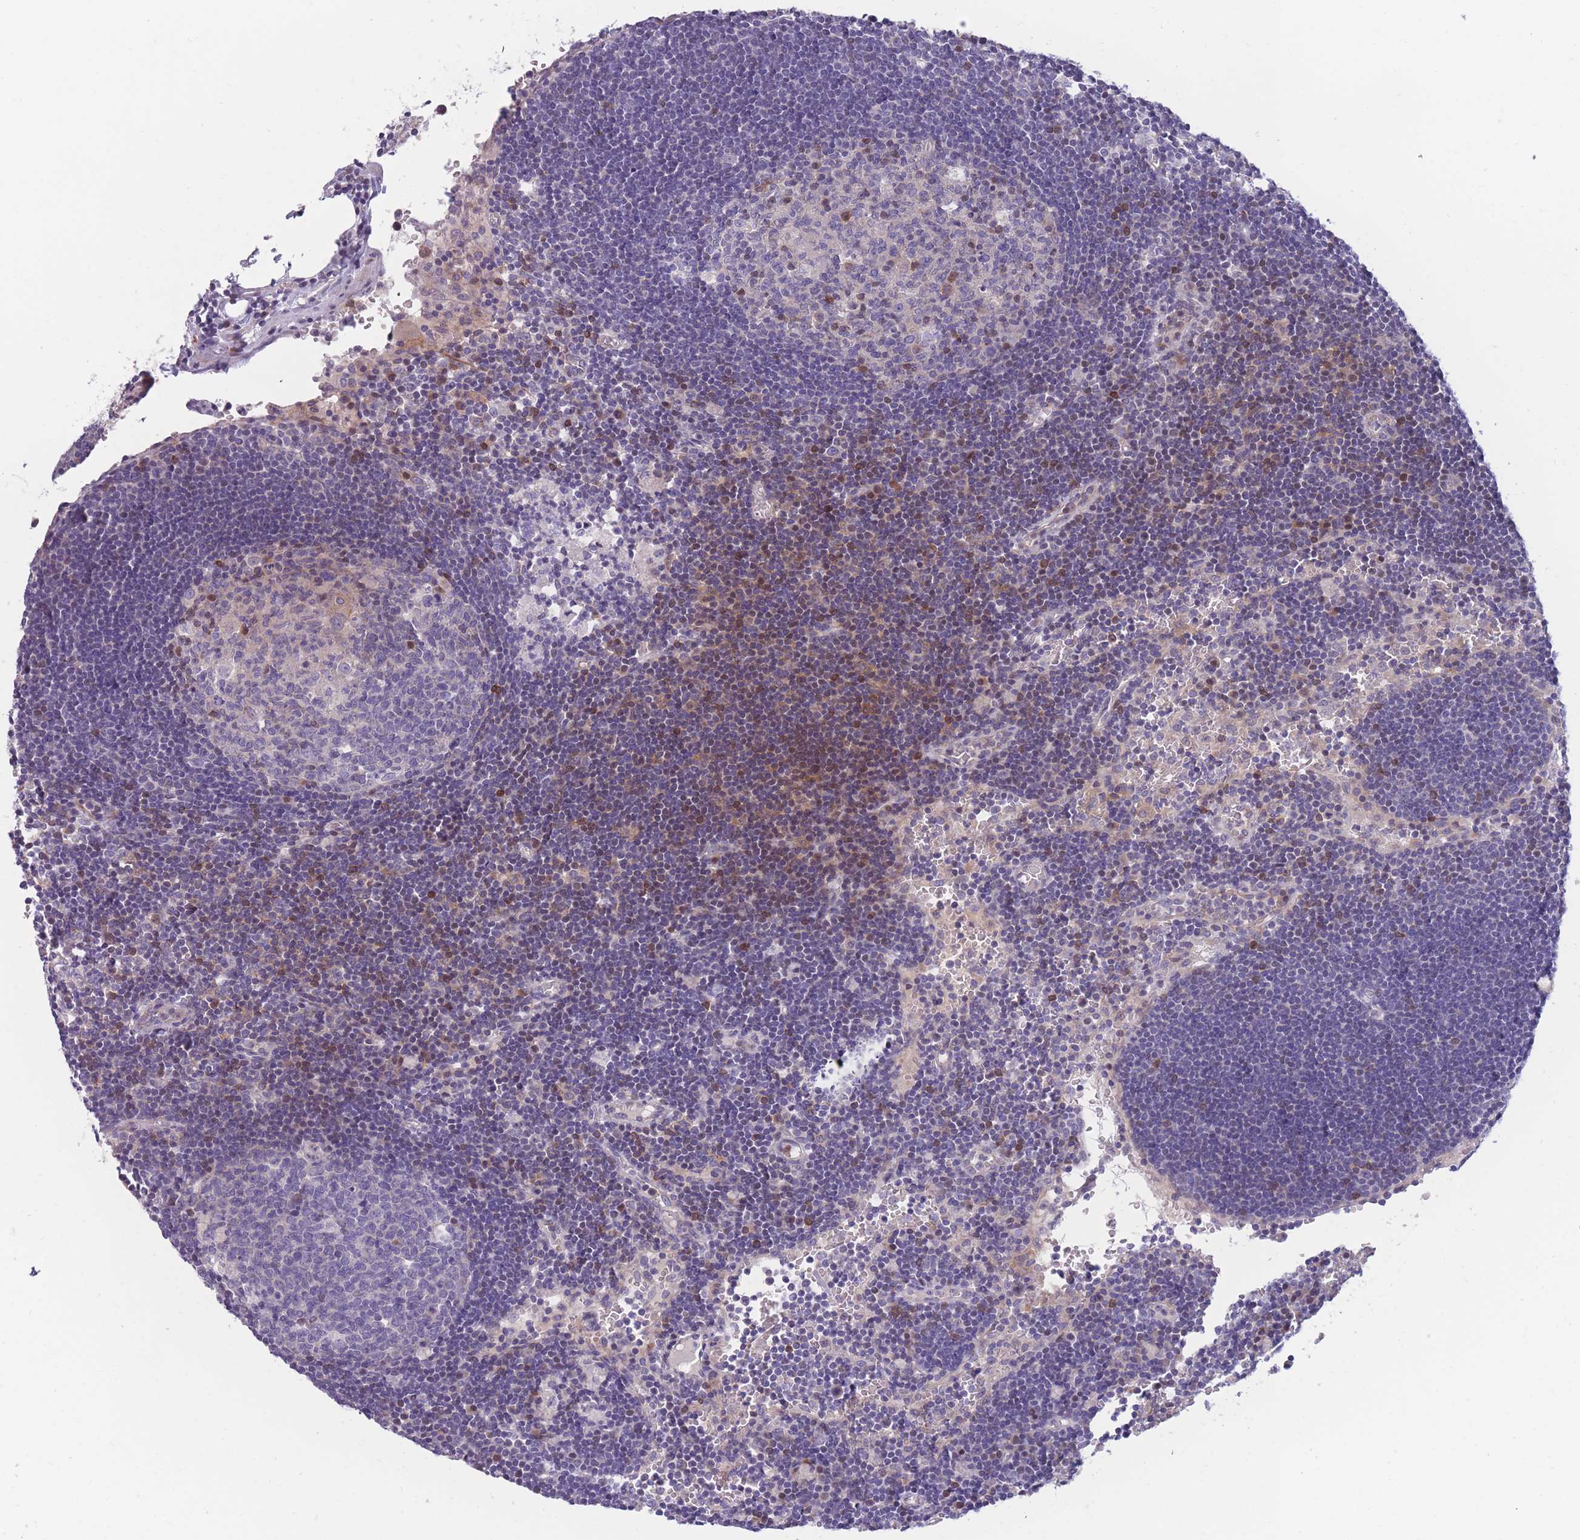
{"staining": {"intensity": "negative", "quantity": "none", "location": "none"}, "tissue": "lymph node", "cell_type": "Germinal center cells", "image_type": "normal", "snomed": [{"axis": "morphology", "description": "Normal tissue, NOS"}, {"axis": "topography", "description": "Lymph node"}], "caption": "A high-resolution histopathology image shows IHC staining of normal lymph node, which demonstrates no significant positivity in germinal center cells. The staining was performed using DAB to visualize the protein expression in brown, while the nuclei were stained in blue with hematoxylin (Magnification: 20x).", "gene": "PDE4A", "patient": {"sex": "male", "age": 62}}